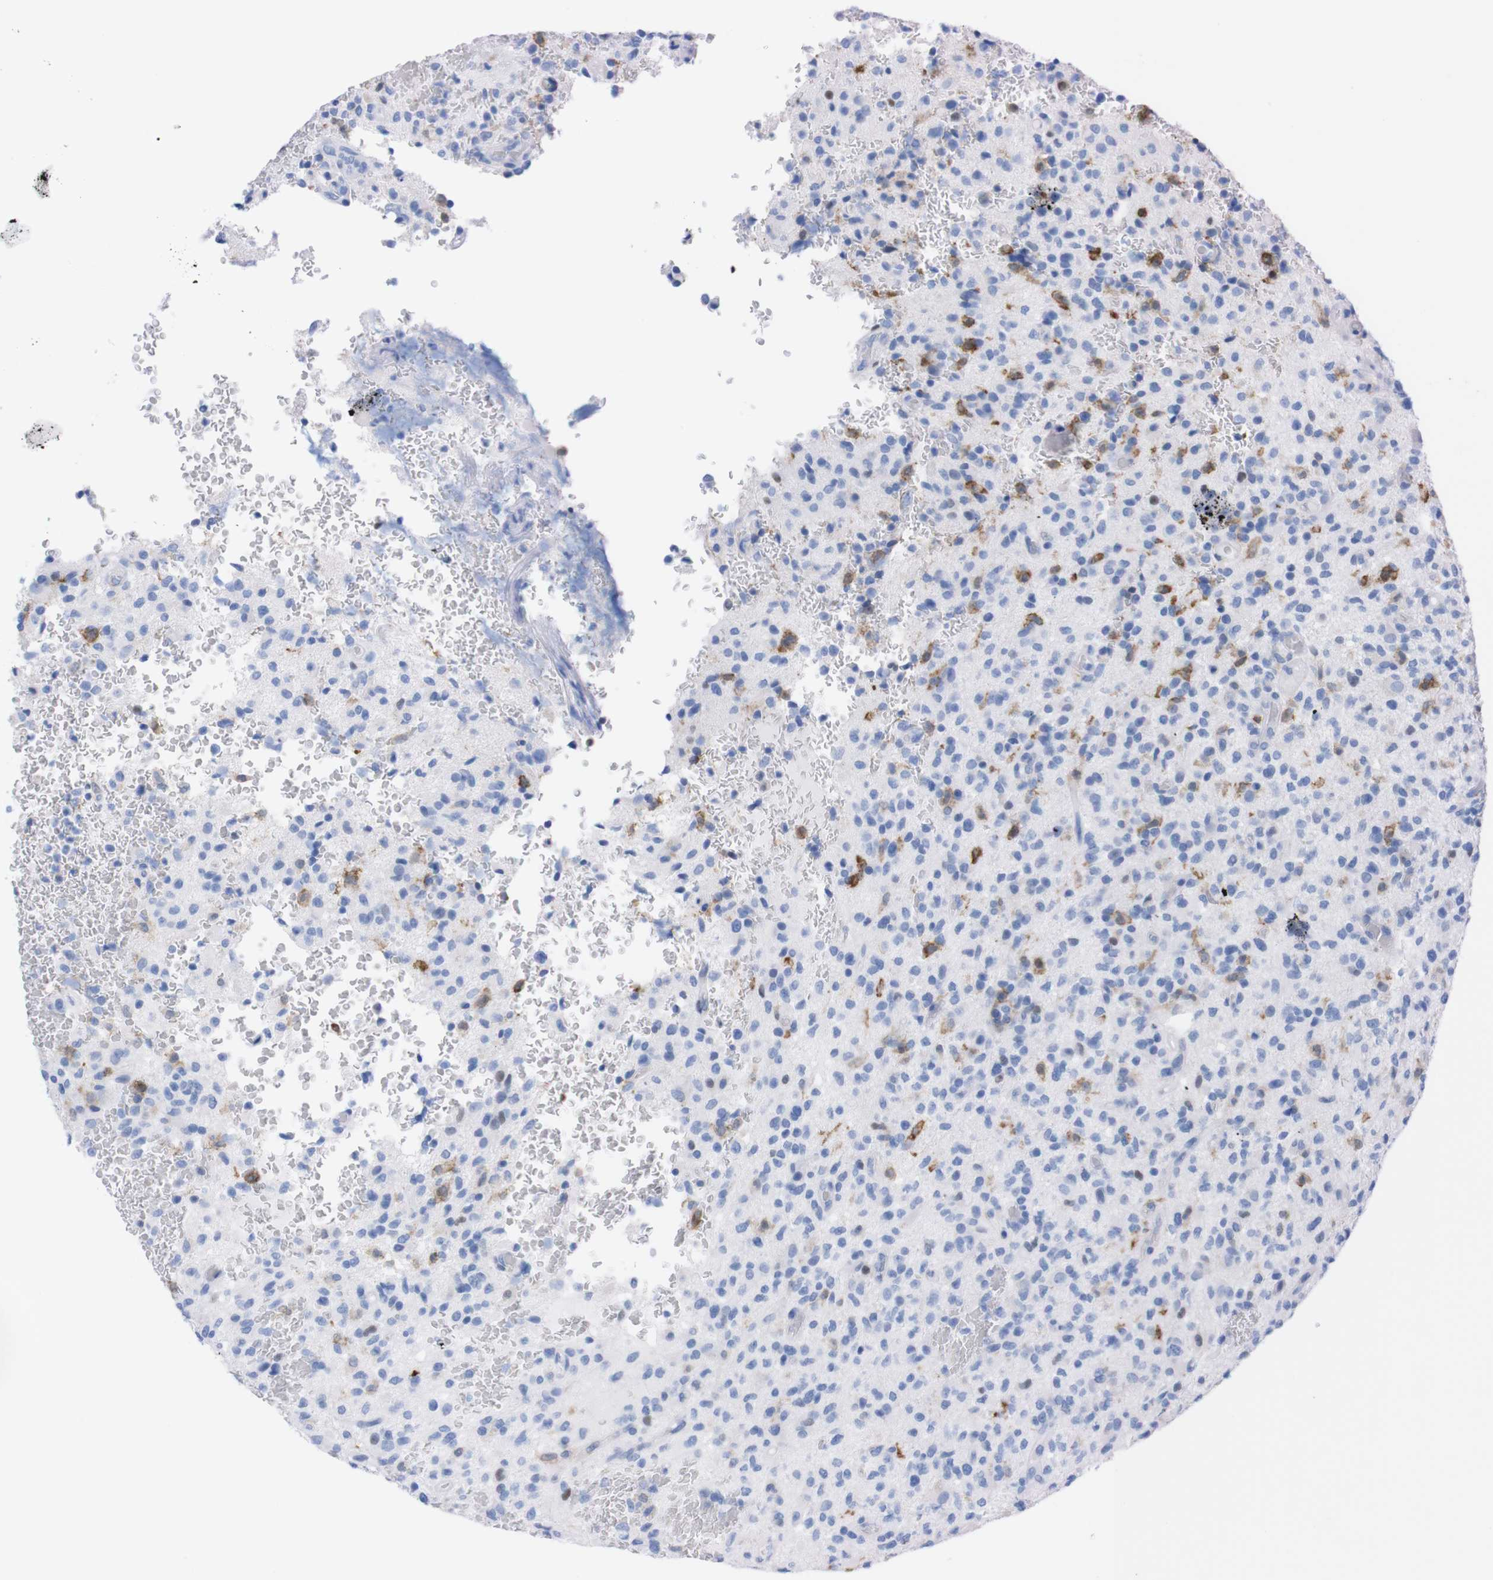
{"staining": {"intensity": "negative", "quantity": "none", "location": "none"}, "tissue": "glioma", "cell_type": "Tumor cells", "image_type": "cancer", "snomed": [{"axis": "morphology", "description": "Glioma, malignant, High grade"}, {"axis": "topography", "description": "Brain"}], "caption": "Tumor cells are negative for brown protein staining in glioma. (Brightfield microscopy of DAB immunohistochemistry at high magnification).", "gene": "P2RY12", "patient": {"sex": "male", "age": 71}}